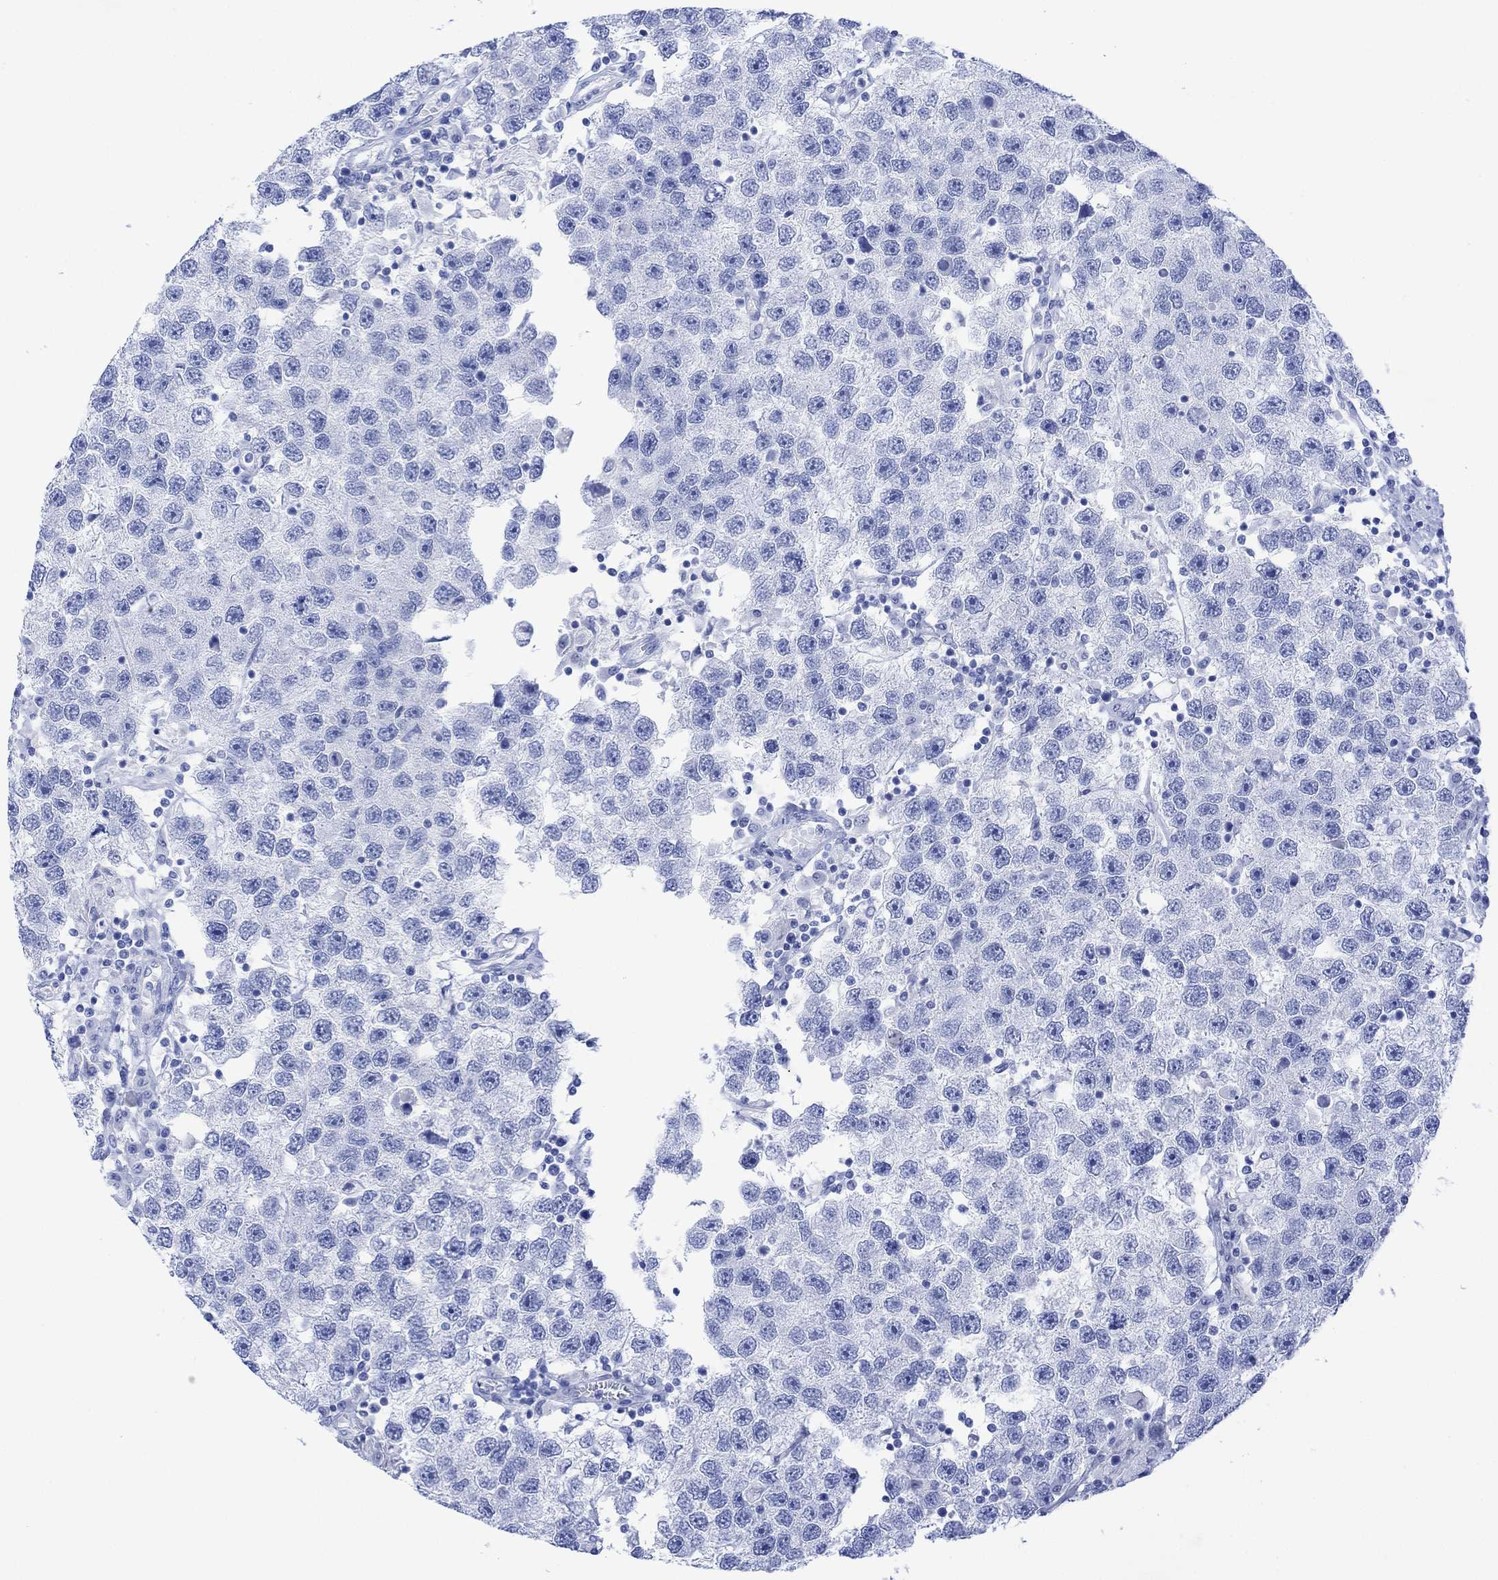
{"staining": {"intensity": "negative", "quantity": "none", "location": "none"}, "tissue": "testis cancer", "cell_type": "Tumor cells", "image_type": "cancer", "snomed": [{"axis": "morphology", "description": "Seminoma, NOS"}, {"axis": "topography", "description": "Testis"}], "caption": "DAB immunohistochemical staining of human seminoma (testis) displays no significant positivity in tumor cells.", "gene": "CELF4", "patient": {"sex": "male", "age": 26}}